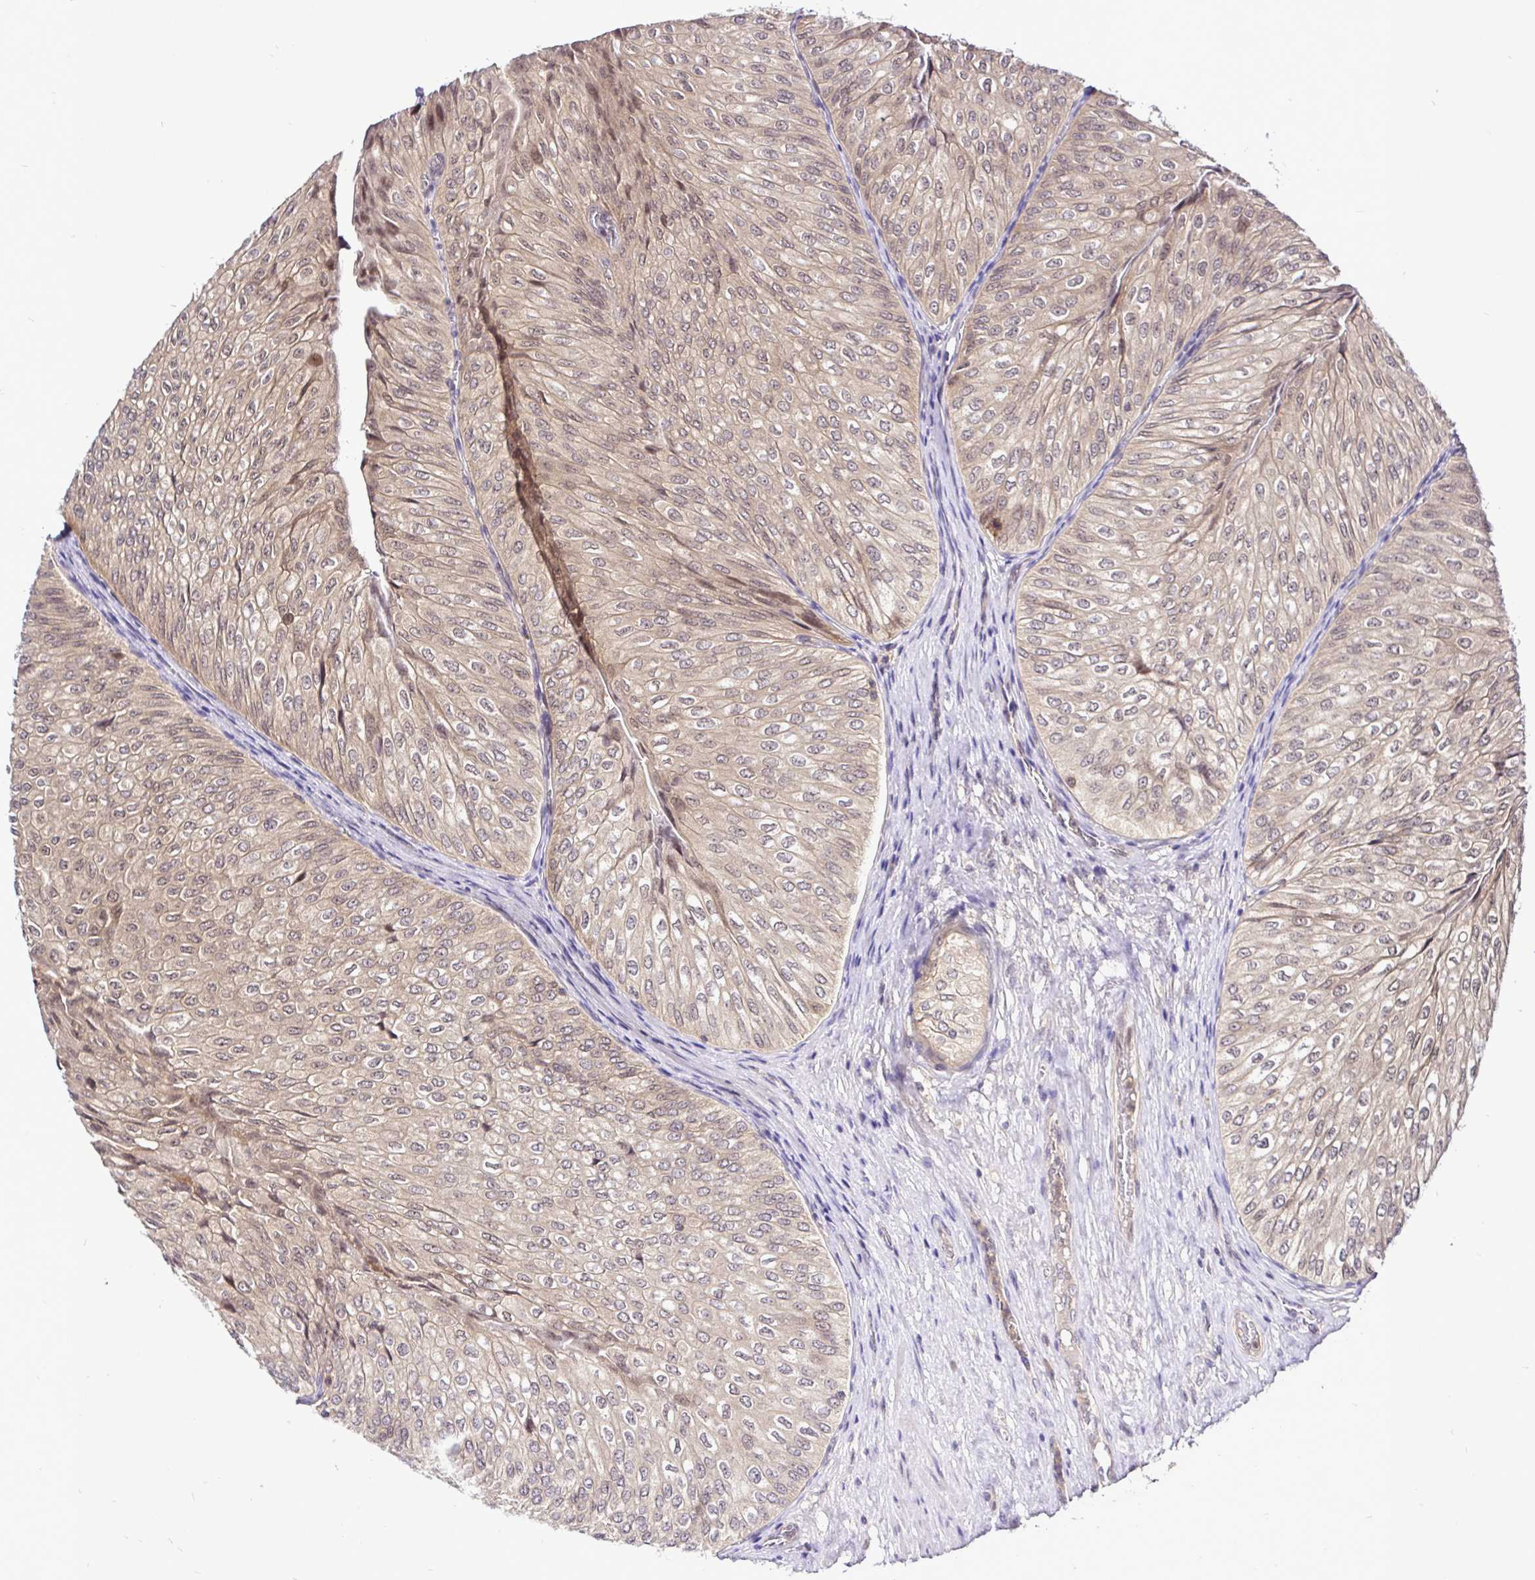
{"staining": {"intensity": "weak", "quantity": "25%-75%", "location": "cytoplasmic/membranous,nuclear"}, "tissue": "urothelial cancer", "cell_type": "Tumor cells", "image_type": "cancer", "snomed": [{"axis": "morphology", "description": "Urothelial carcinoma, NOS"}, {"axis": "topography", "description": "Urinary bladder"}], "caption": "About 25%-75% of tumor cells in human urothelial cancer reveal weak cytoplasmic/membranous and nuclear protein expression as visualized by brown immunohistochemical staining.", "gene": "UBE2M", "patient": {"sex": "male", "age": 62}}